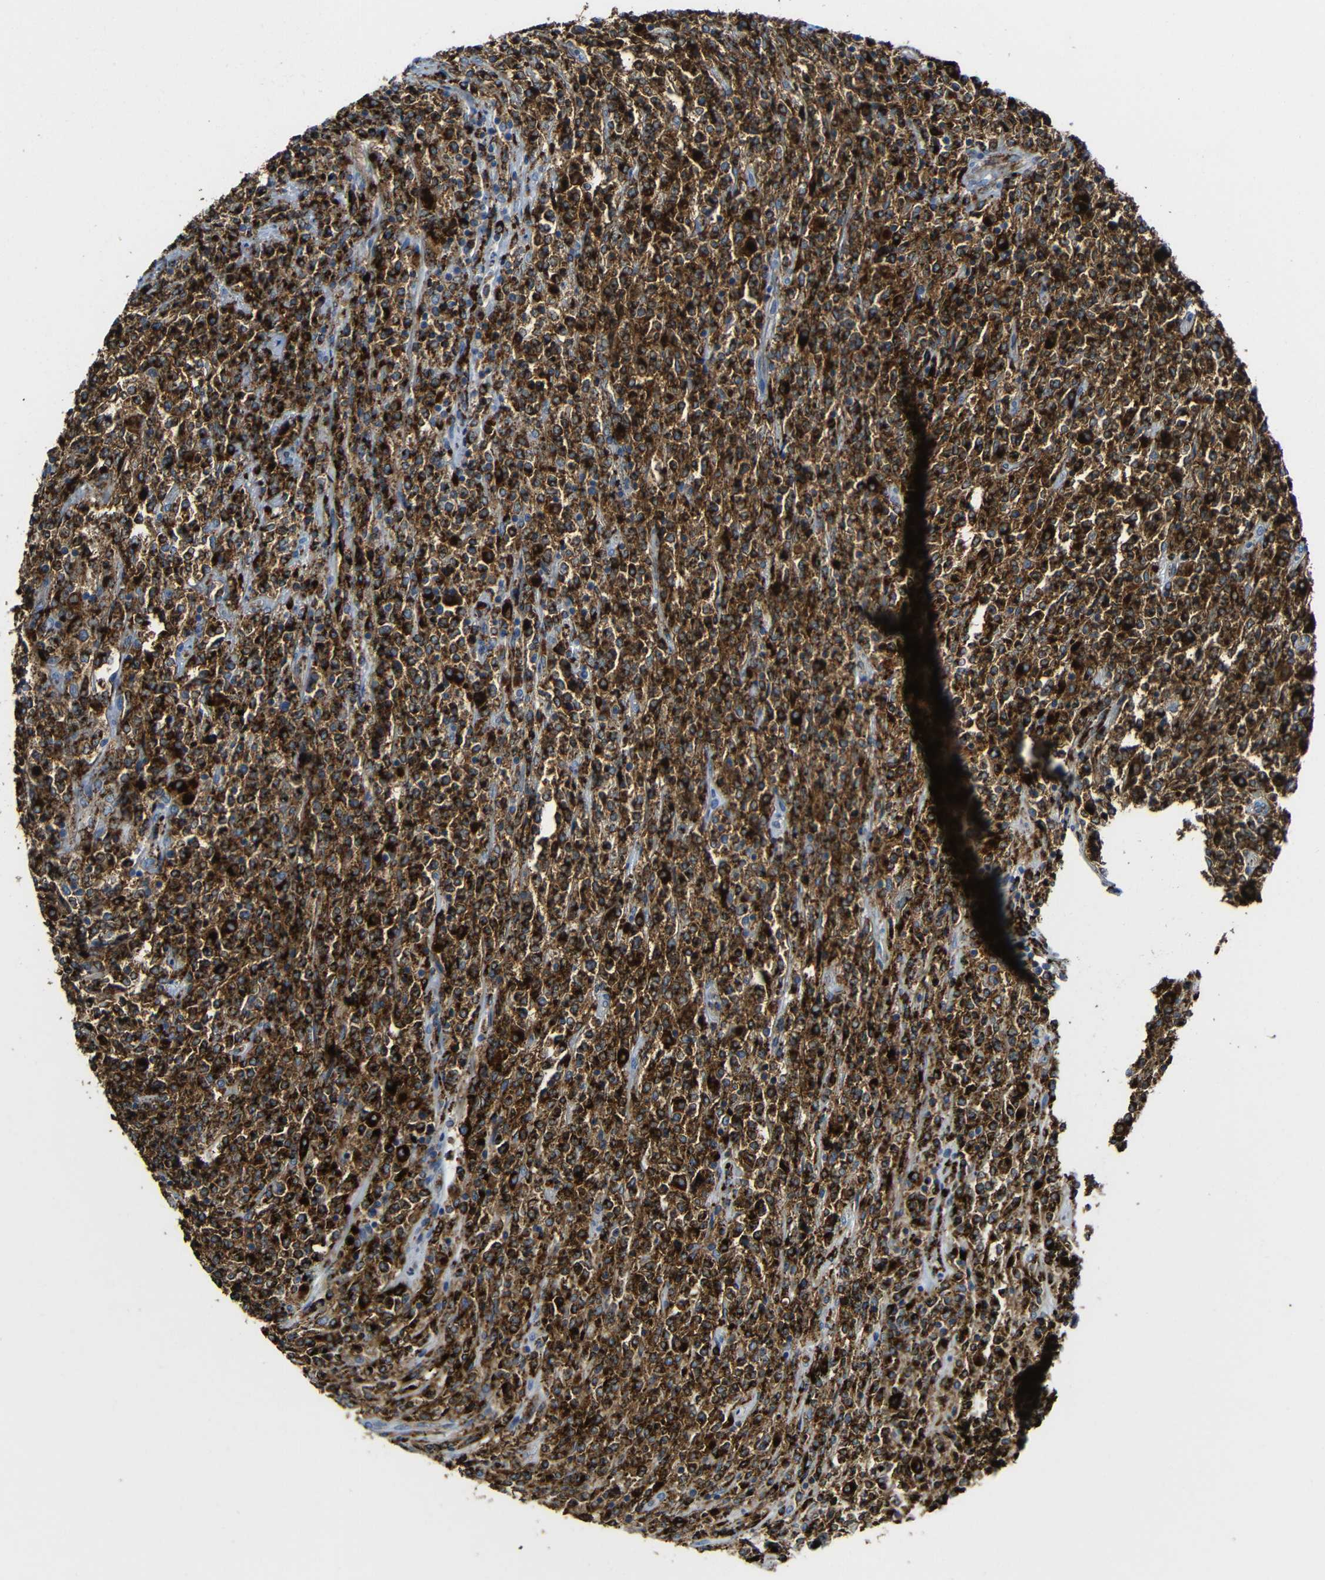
{"staining": {"intensity": "strong", "quantity": ">75%", "location": "cytoplasmic/membranous"}, "tissue": "lymphoma", "cell_type": "Tumor cells", "image_type": "cancer", "snomed": [{"axis": "morphology", "description": "Malignant lymphoma, non-Hodgkin's type, High grade"}, {"axis": "topography", "description": "Soft tissue"}], "caption": "IHC of lymphoma reveals high levels of strong cytoplasmic/membranous positivity in about >75% of tumor cells. The protein is stained brown, and the nuclei are stained in blue (DAB IHC with brightfield microscopy, high magnification).", "gene": "HLA-DMA", "patient": {"sex": "male", "age": 18}}